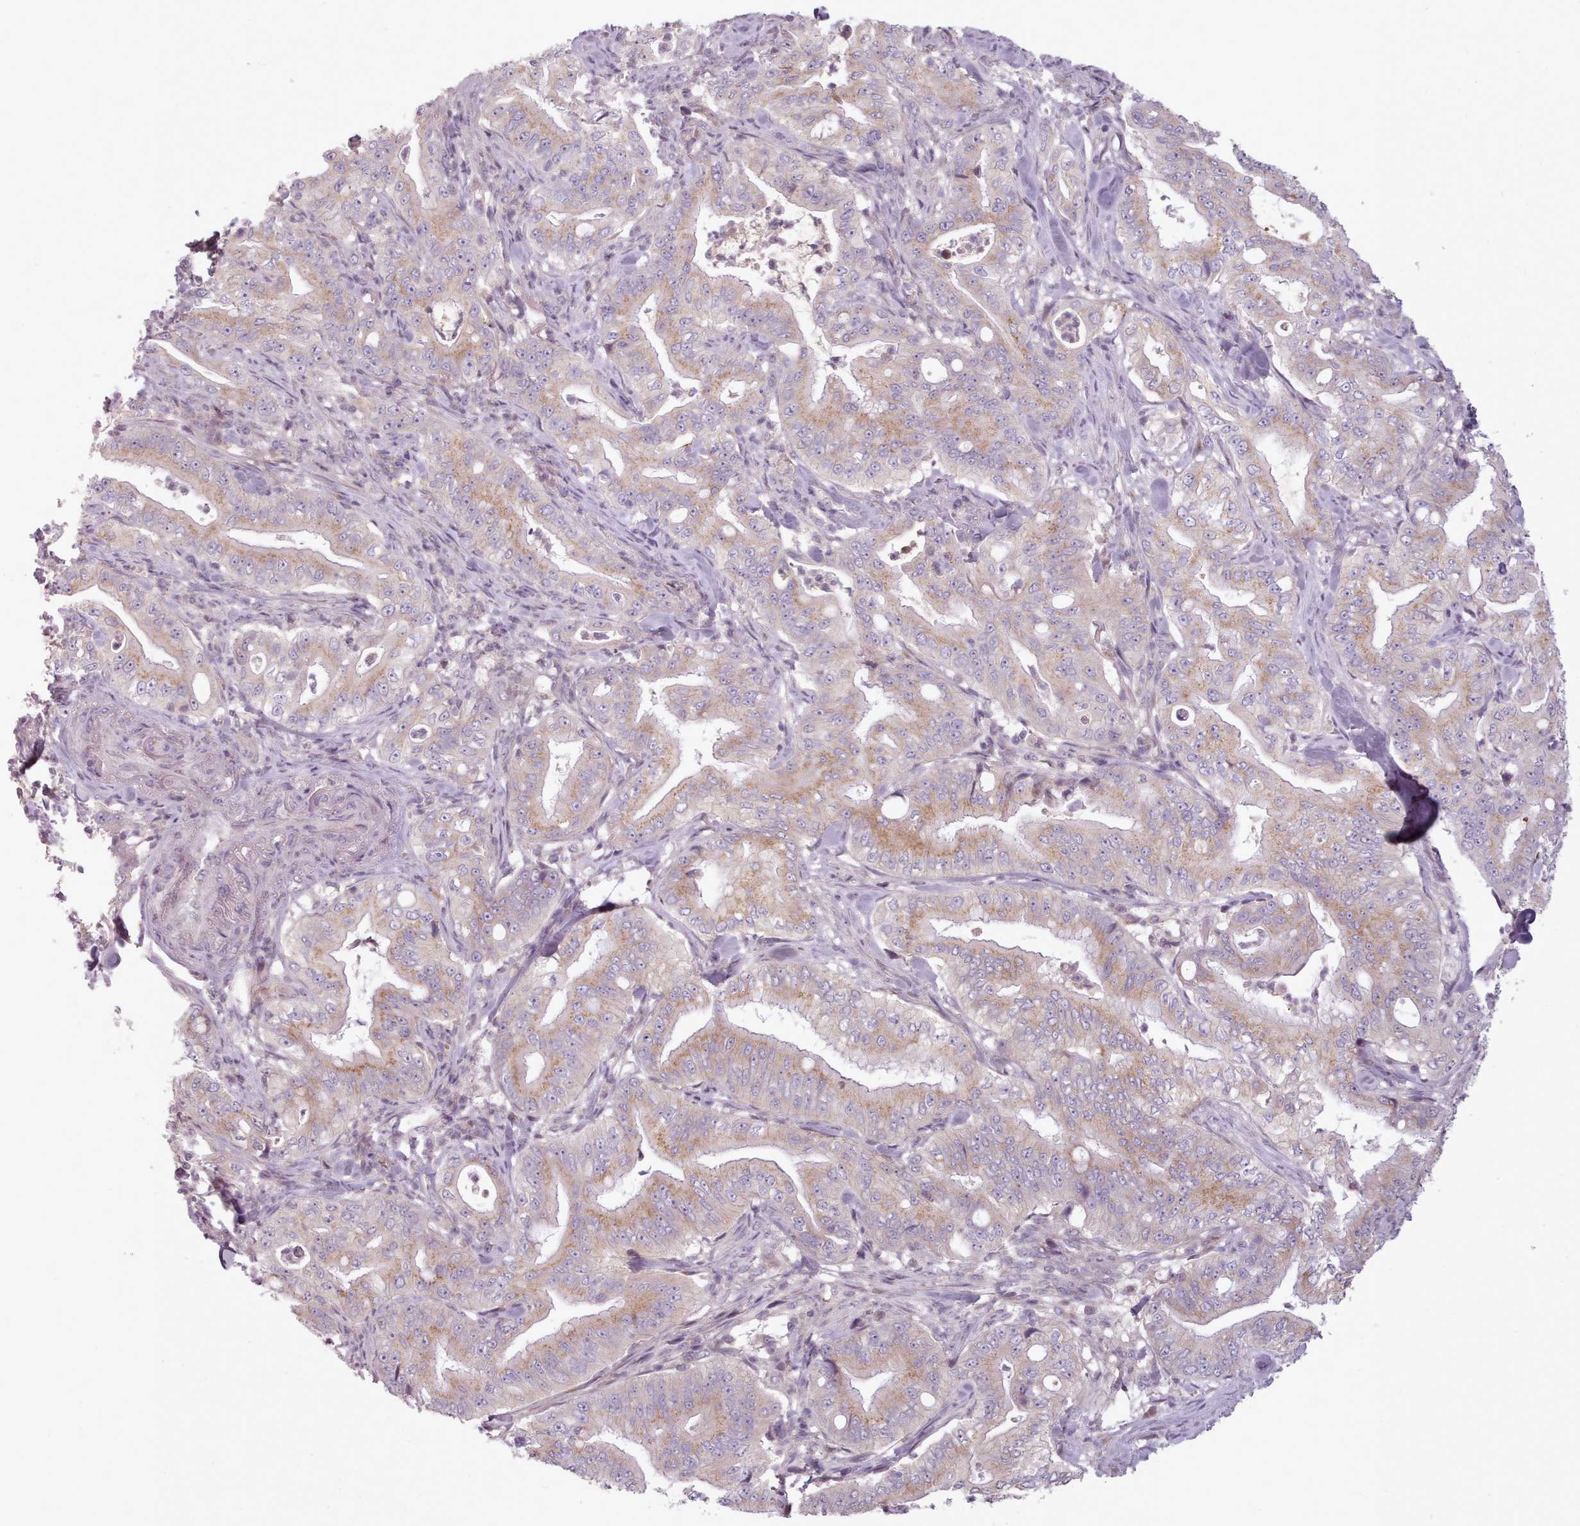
{"staining": {"intensity": "moderate", "quantity": ">75%", "location": "cytoplasmic/membranous"}, "tissue": "pancreatic cancer", "cell_type": "Tumor cells", "image_type": "cancer", "snomed": [{"axis": "morphology", "description": "Adenocarcinoma, NOS"}, {"axis": "topography", "description": "Pancreas"}], "caption": "An immunohistochemistry (IHC) micrograph of tumor tissue is shown. Protein staining in brown labels moderate cytoplasmic/membranous positivity in pancreatic cancer (adenocarcinoma) within tumor cells.", "gene": "LAPTM5", "patient": {"sex": "male", "age": 71}}